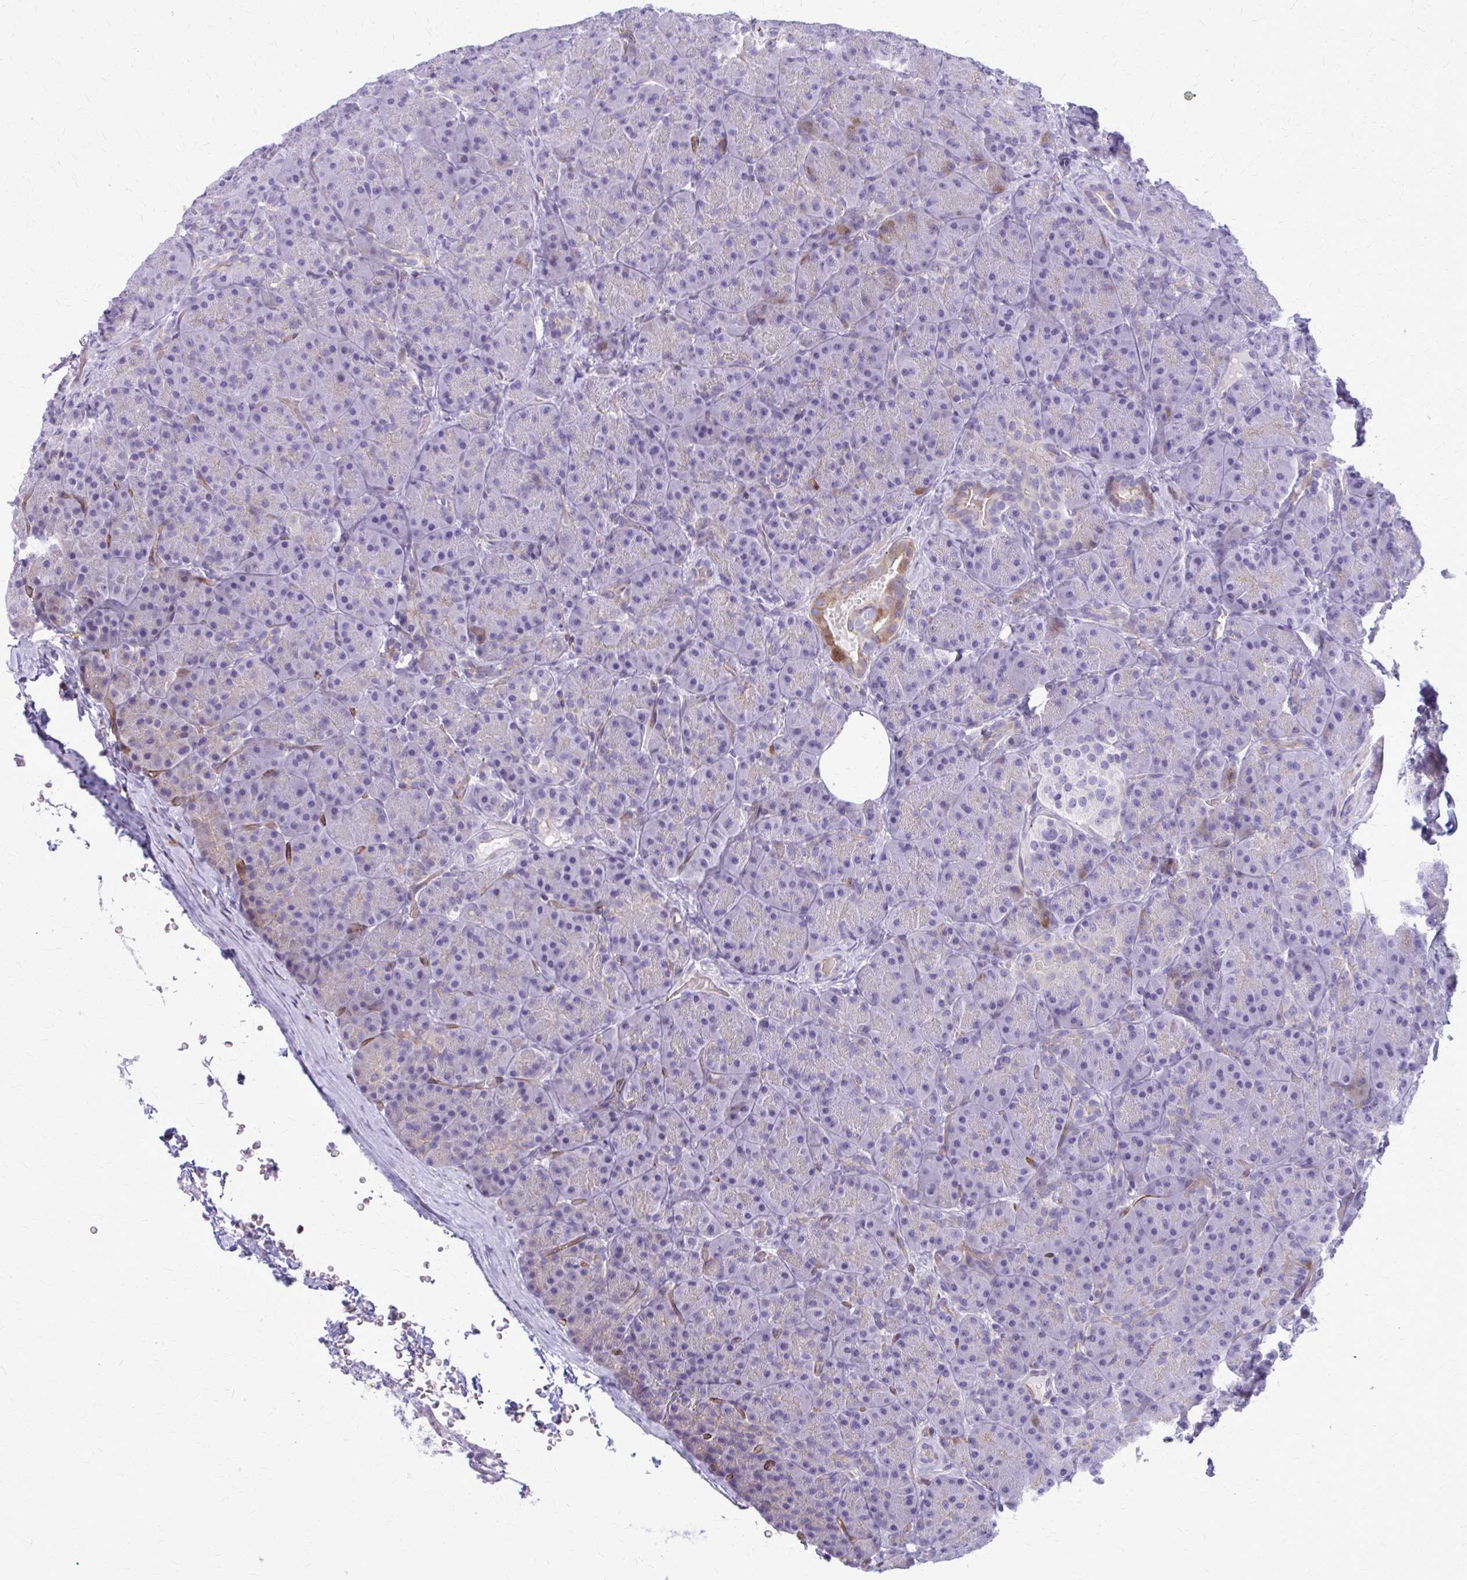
{"staining": {"intensity": "moderate", "quantity": "<25%", "location": "cytoplasmic/membranous"}, "tissue": "pancreas", "cell_type": "Exocrine glandular cells", "image_type": "normal", "snomed": [{"axis": "morphology", "description": "Normal tissue, NOS"}, {"axis": "topography", "description": "Pancreas"}], "caption": "Pancreas was stained to show a protein in brown. There is low levels of moderate cytoplasmic/membranous expression in approximately <25% of exocrine glandular cells. (brown staining indicates protein expression, while blue staining denotes nuclei).", "gene": "PEDS1", "patient": {"sex": "male", "age": 57}}